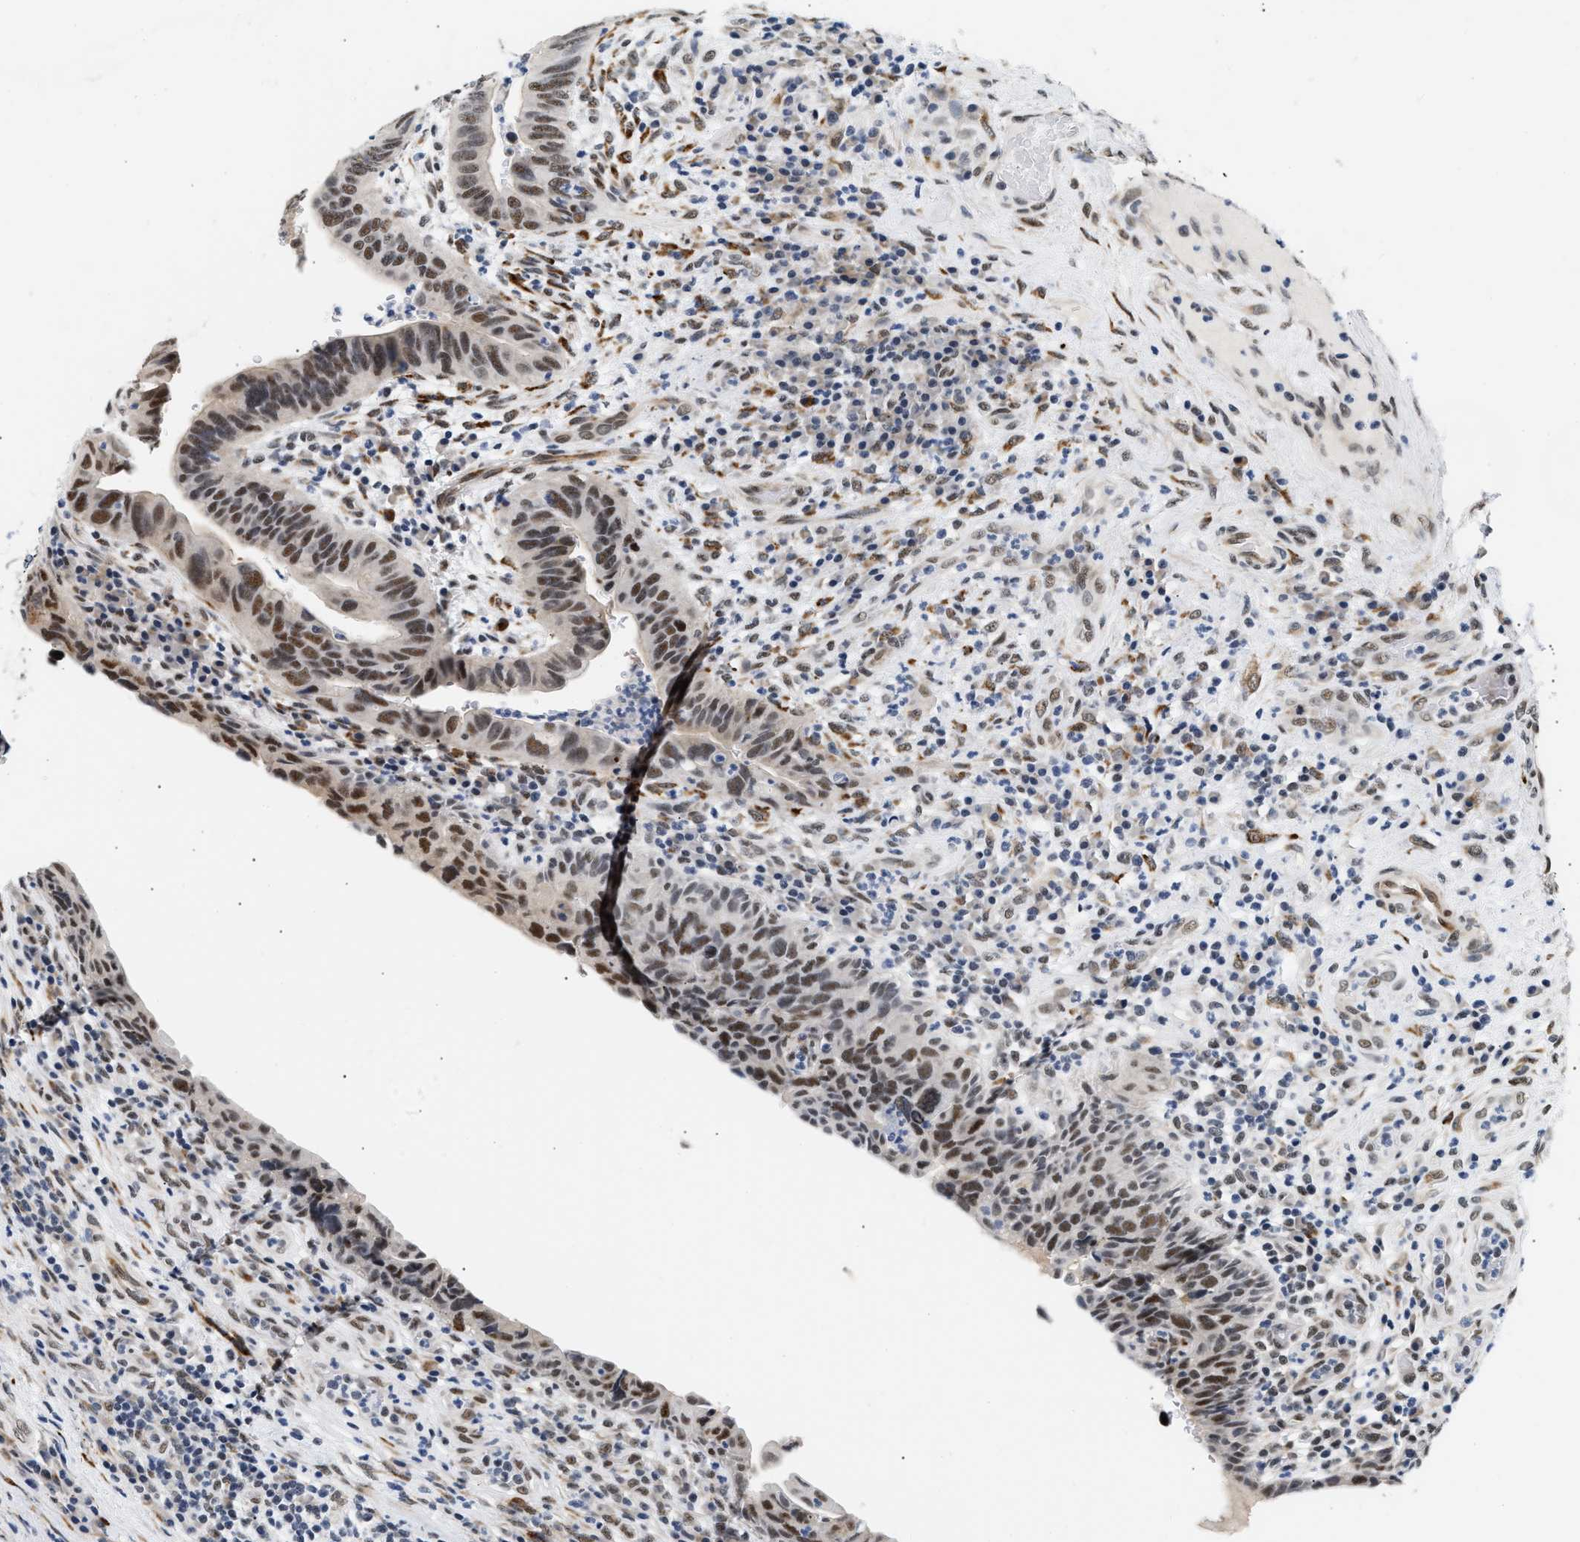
{"staining": {"intensity": "moderate", "quantity": ">75%", "location": "nuclear"}, "tissue": "urothelial cancer", "cell_type": "Tumor cells", "image_type": "cancer", "snomed": [{"axis": "morphology", "description": "Urothelial carcinoma, High grade"}, {"axis": "topography", "description": "Urinary bladder"}], "caption": "Protein expression analysis of human urothelial cancer reveals moderate nuclear positivity in approximately >75% of tumor cells.", "gene": "THOC1", "patient": {"sex": "female", "age": 82}}